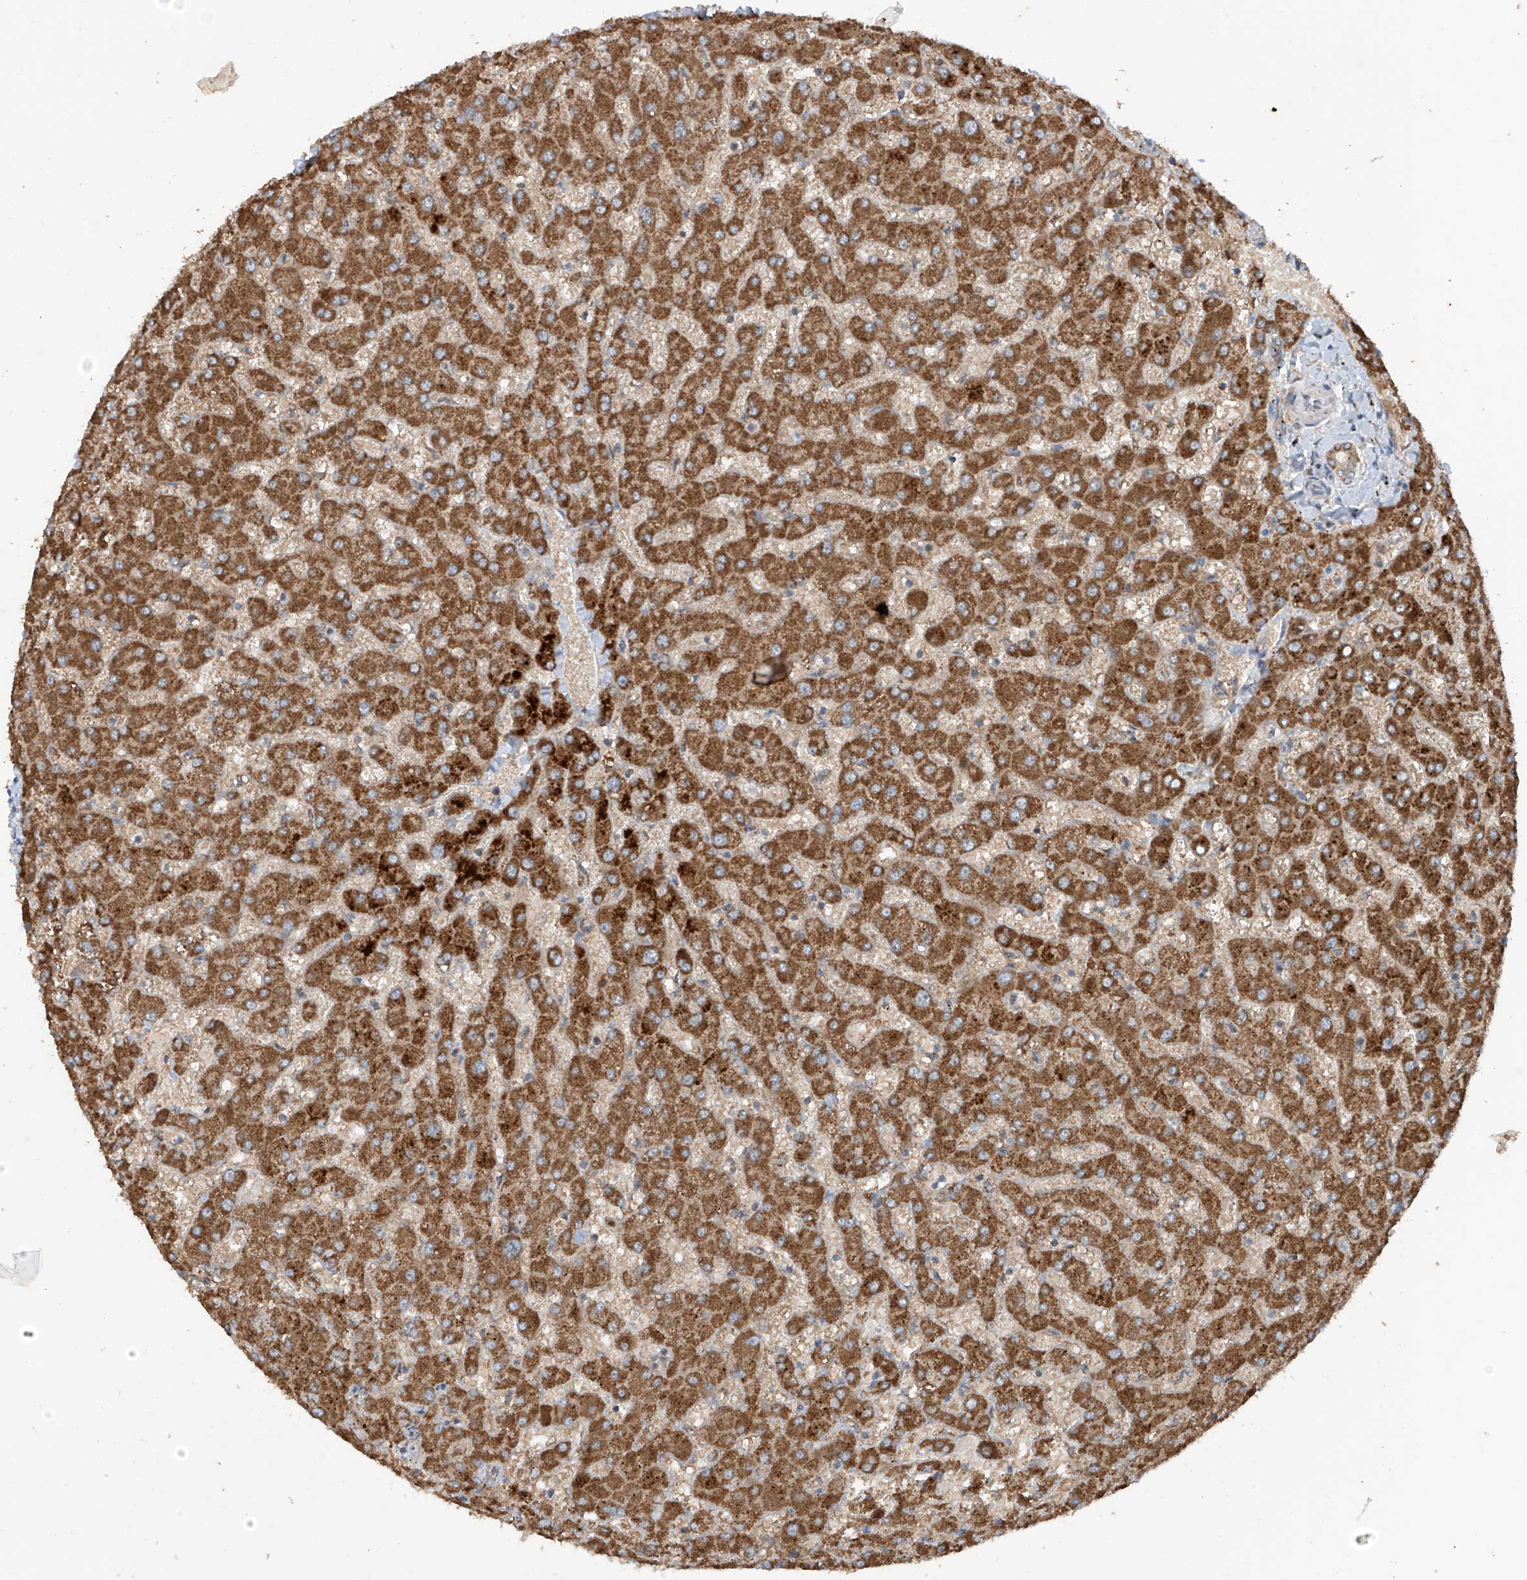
{"staining": {"intensity": "weak", "quantity": ">75%", "location": "cytoplasmic/membranous"}, "tissue": "liver", "cell_type": "Cholangiocytes", "image_type": "normal", "snomed": [{"axis": "morphology", "description": "Normal tissue, NOS"}, {"axis": "topography", "description": "Liver"}], "caption": "A photomicrograph of human liver stained for a protein demonstrates weak cytoplasmic/membranous brown staining in cholangiocytes. Nuclei are stained in blue.", "gene": "SAMD3", "patient": {"sex": "female", "age": 63}}